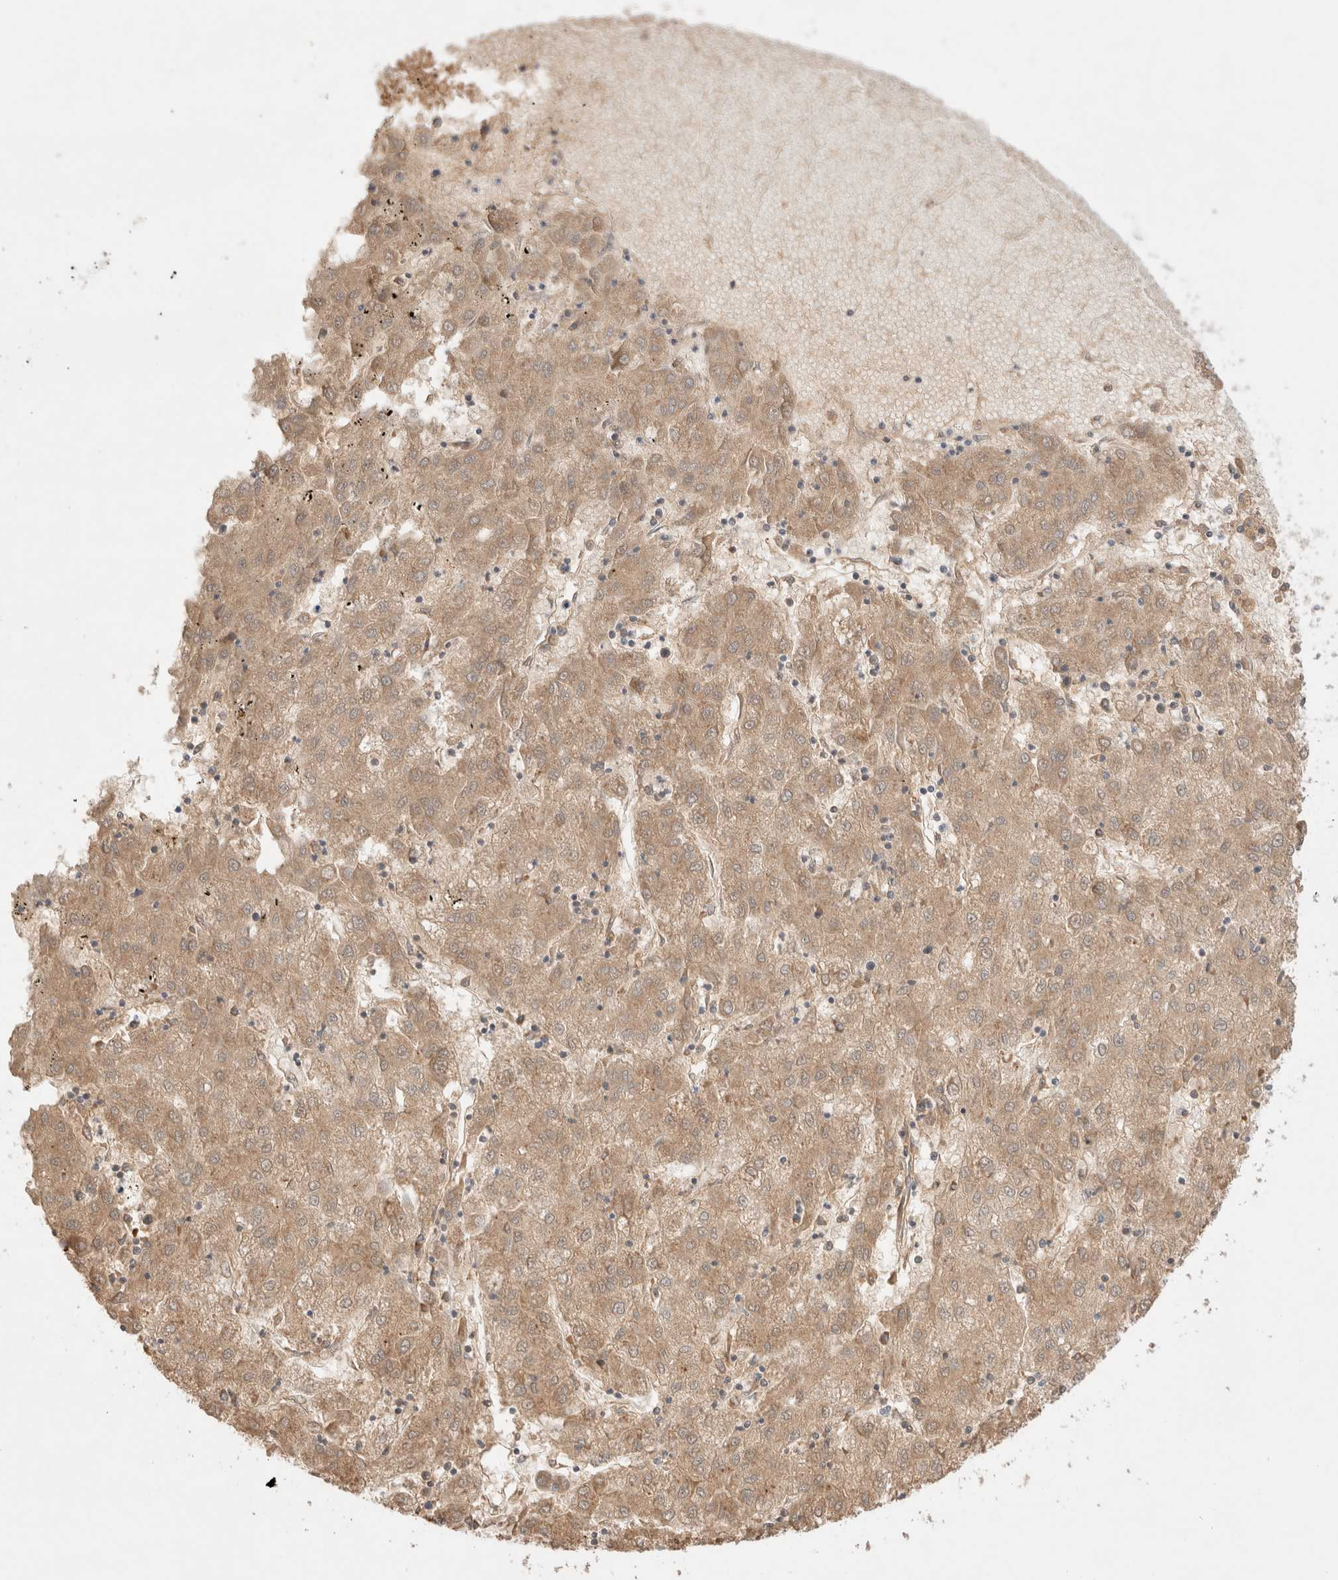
{"staining": {"intensity": "weak", "quantity": ">75%", "location": "cytoplasmic/membranous"}, "tissue": "liver cancer", "cell_type": "Tumor cells", "image_type": "cancer", "snomed": [{"axis": "morphology", "description": "Carcinoma, Hepatocellular, NOS"}, {"axis": "topography", "description": "Liver"}], "caption": "DAB immunohistochemical staining of hepatocellular carcinoma (liver) reveals weak cytoplasmic/membranous protein staining in approximately >75% of tumor cells.", "gene": "CARNMT1", "patient": {"sex": "male", "age": 72}}